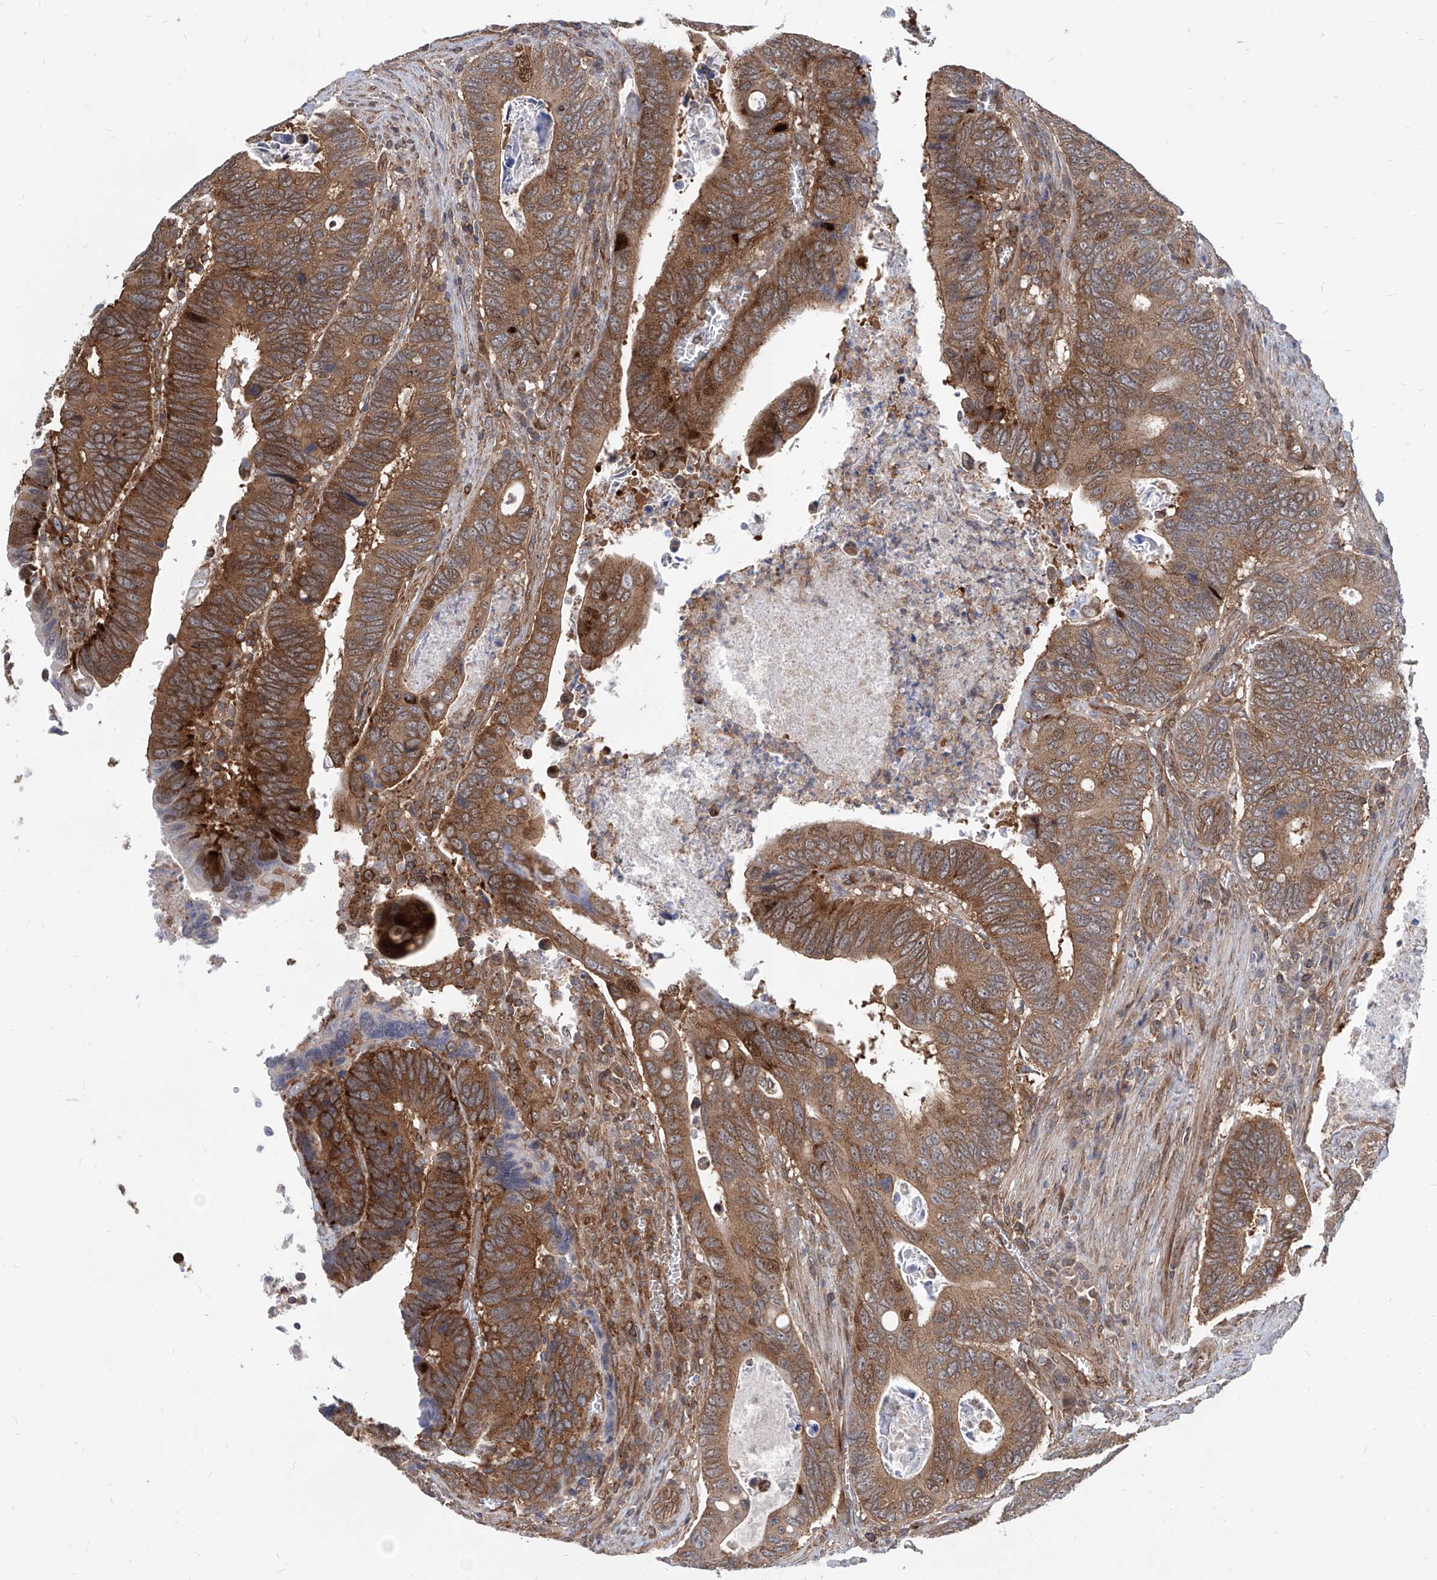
{"staining": {"intensity": "strong", "quantity": ">75%", "location": "cytoplasmic/membranous"}, "tissue": "colorectal cancer", "cell_type": "Tumor cells", "image_type": "cancer", "snomed": [{"axis": "morphology", "description": "Adenocarcinoma, NOS"}, {"axis": "topography", "description": "Colon"}], "caption": "Colorectal adenocarcinoma was stained to show a protein in brown. There is high levels of strong cytoplasmic/membranous expression in about >75% of tumor cells.", "gene": "MAGED2", "patient": {"sex": "male", "age": 72}}